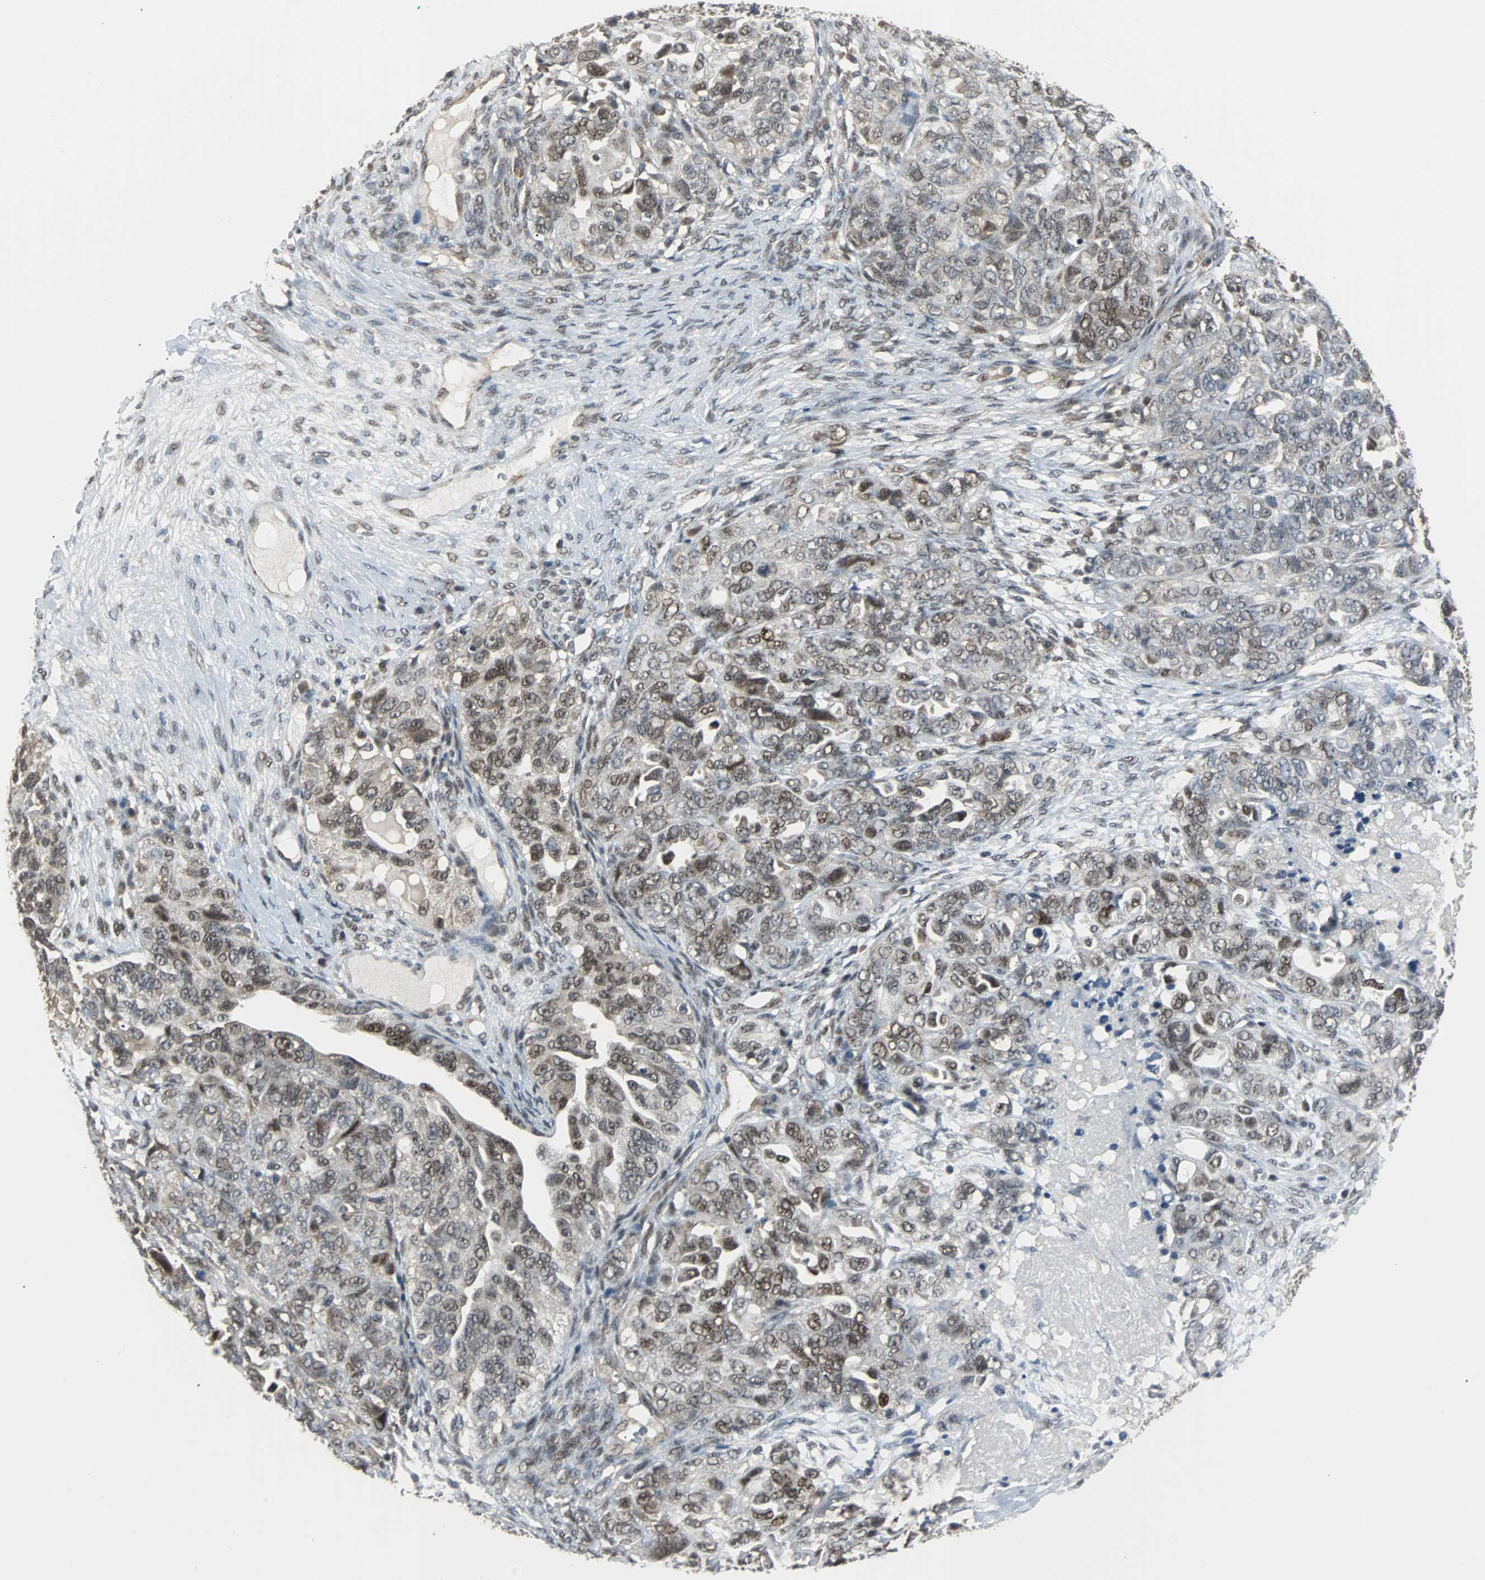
{"staining": {"intensity": "moderate", "quantity": "25%-75%", "location": "nuclear"}, "tissue": "ovarian cancer", "cell_type": "Tumor cells", "image_type": "cancer", "snomed": [{"axis": "morphology", "description": "Cystadenocarcinoma, serous, NOS"}, {"axis": "topography", "description": "Ovary"}], "caption": "DAB immunohistochemical staining of ovarian cancer demonstrates moderate nuclear protein staining in about 25%-75% of tumor cells.", "gene": "ZHX2", "patient": {"sex": "female", "age": 82}}